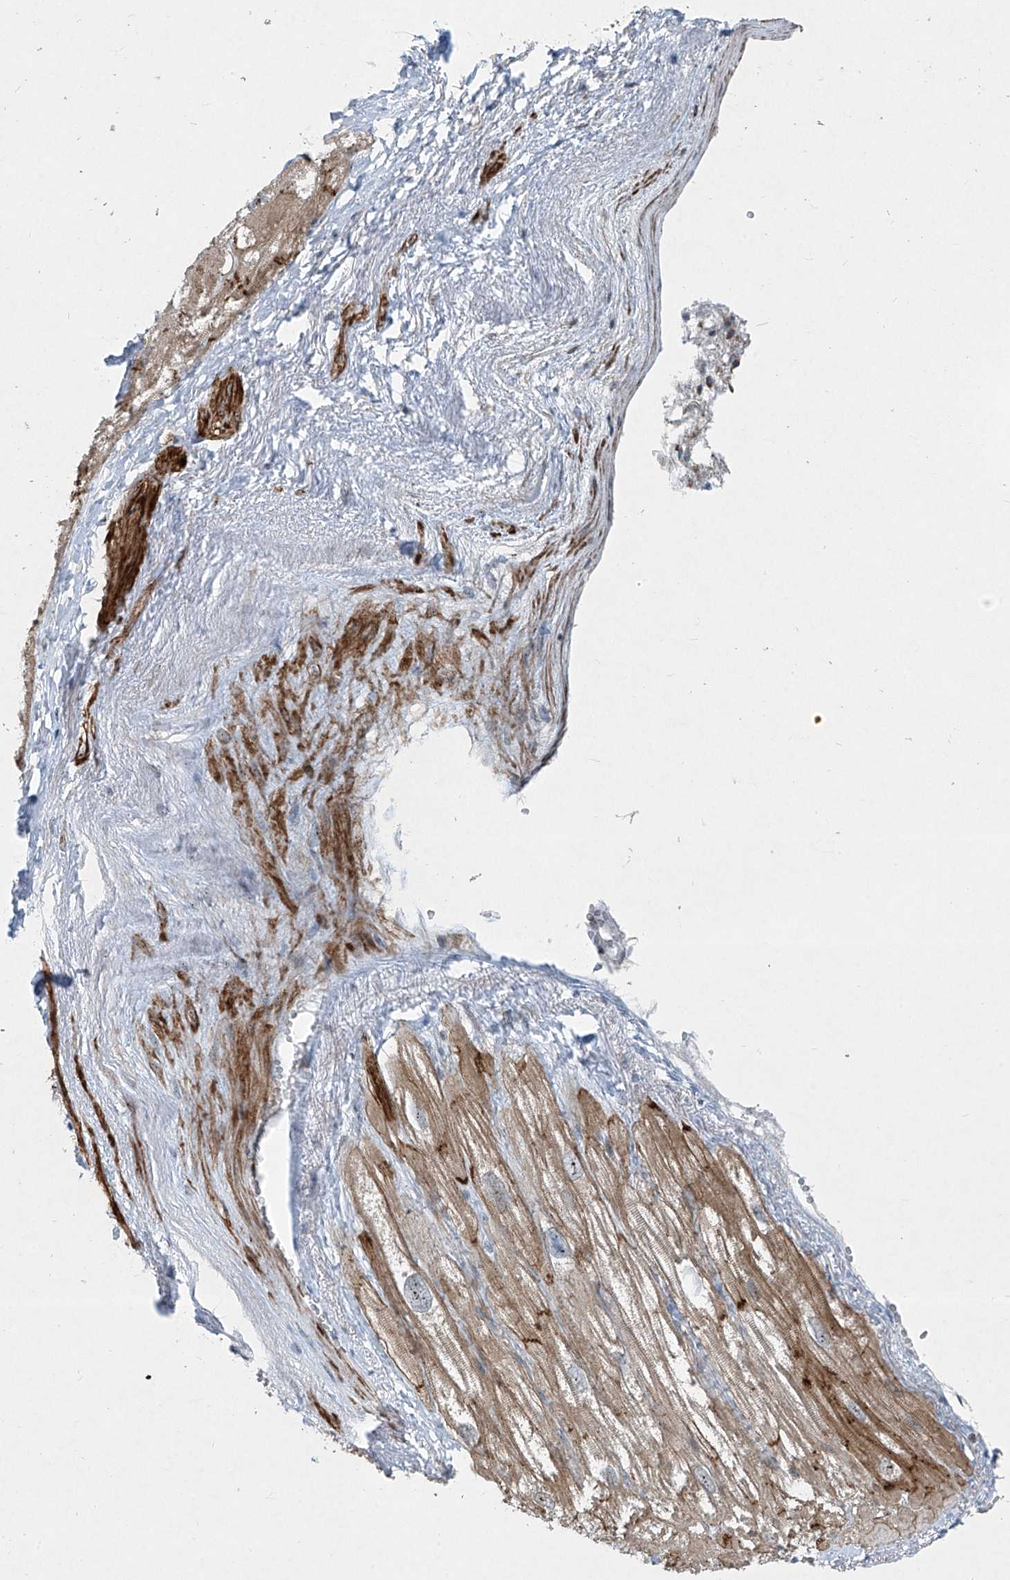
{"staining": {"intensity": "moderate", "quantity": ">75%", "location": "cytoplasmic/membranous"}, "tissue": "heart muscle", "cell_type": "Cardiomyocytes", "image_type": "normal", "snomed": [{"axis": "morphology", "description": "Normal tissue, NOS"}, {"axis": "topography", "description": "Heart"}], "caption": "Immunohistochemistry staining of benign heart muscle, which reveals medium levels of moderate cytoplasmic/membranous staining in approximately >75% of cardiomyocytes indicating moderate cytoplasmic/membranous protein positivity. The staining was performed using DAB (3,3'-diaminobenzidine) (brown) for protein detection and nuclei were counterstained in hematoxylin (blue).", "gene": "PPCS", "patient": {"sex": "male", "age": 50}}